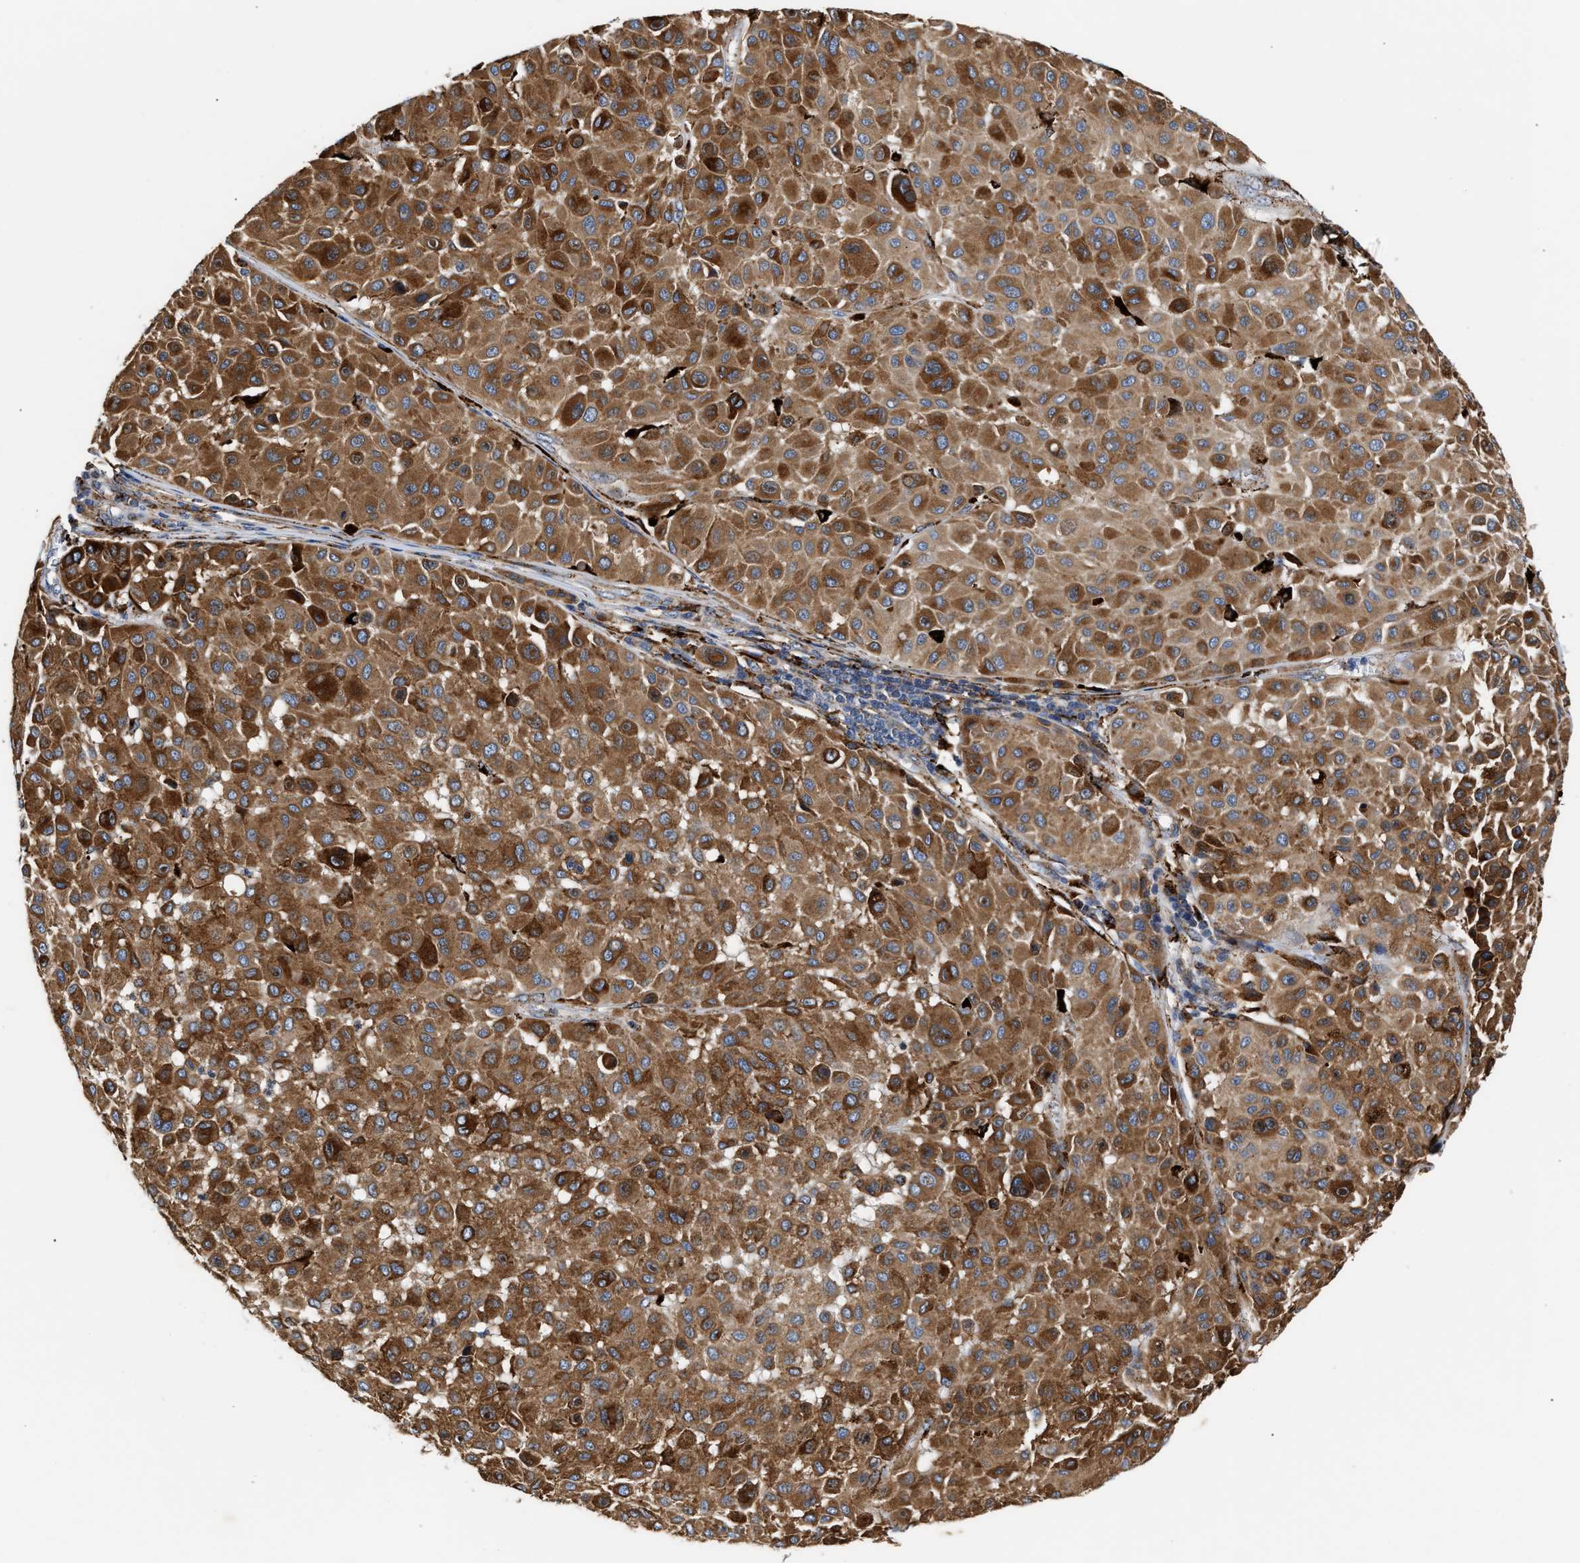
{"staining": {"intensity": "strong", "quantity": ">75%", "location": "cytoplasmic/membranous"}, "tissue": "melanoma", "cell_type": "Tumor cells", "image_type": "cancer", "snomed": [{"axis": "morphology", "description": "Malignant melanoma, Metastatic site"}, {"axis": "topography", "description": "Soft tissue"}], "caption": "Strong cytoplasmic/membranous staining is identified in about >75% of tumor cells in melanoma.", "gene": "CCDC146", "patient": {"sex": "male", "age": 41}}